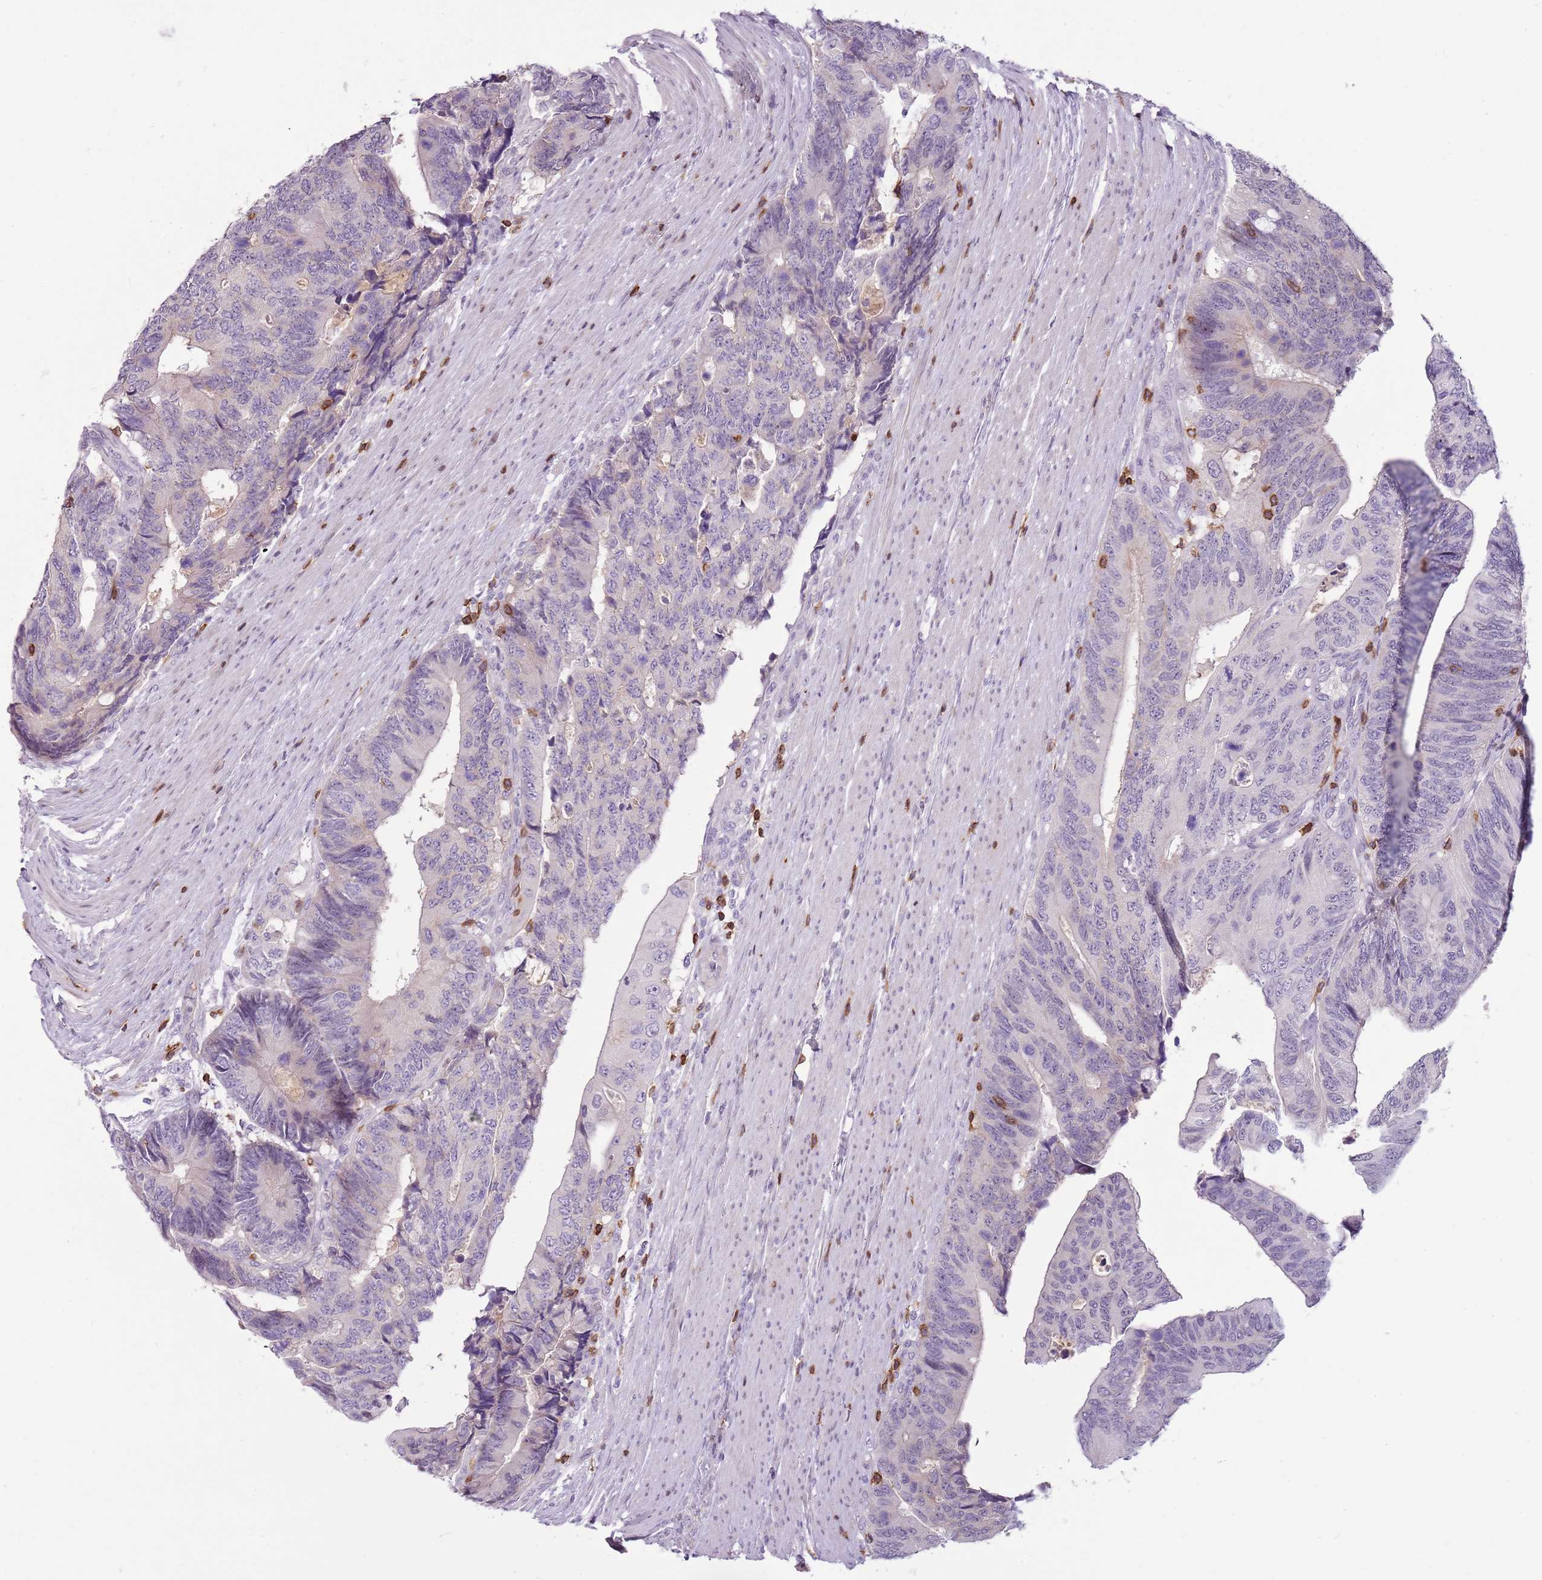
{"staining": {"intensity": "negative", "quantity": "none", "location": "none"}, "tissue": "colorectal cancer", "cell_type": "Tumor cells", "image_type": "cancer", "snomed": [{"axis": "morphology", "description": "Adenocarcinoma, NOS"}, {"axis": "topography", "description": "Colon"}], "caption": "Tumor cells are negative for brown protein staining in adenocarcinoma (colorectal).", "gene": "ZNF583", "patient": {"sex": "male", "age": 87}}